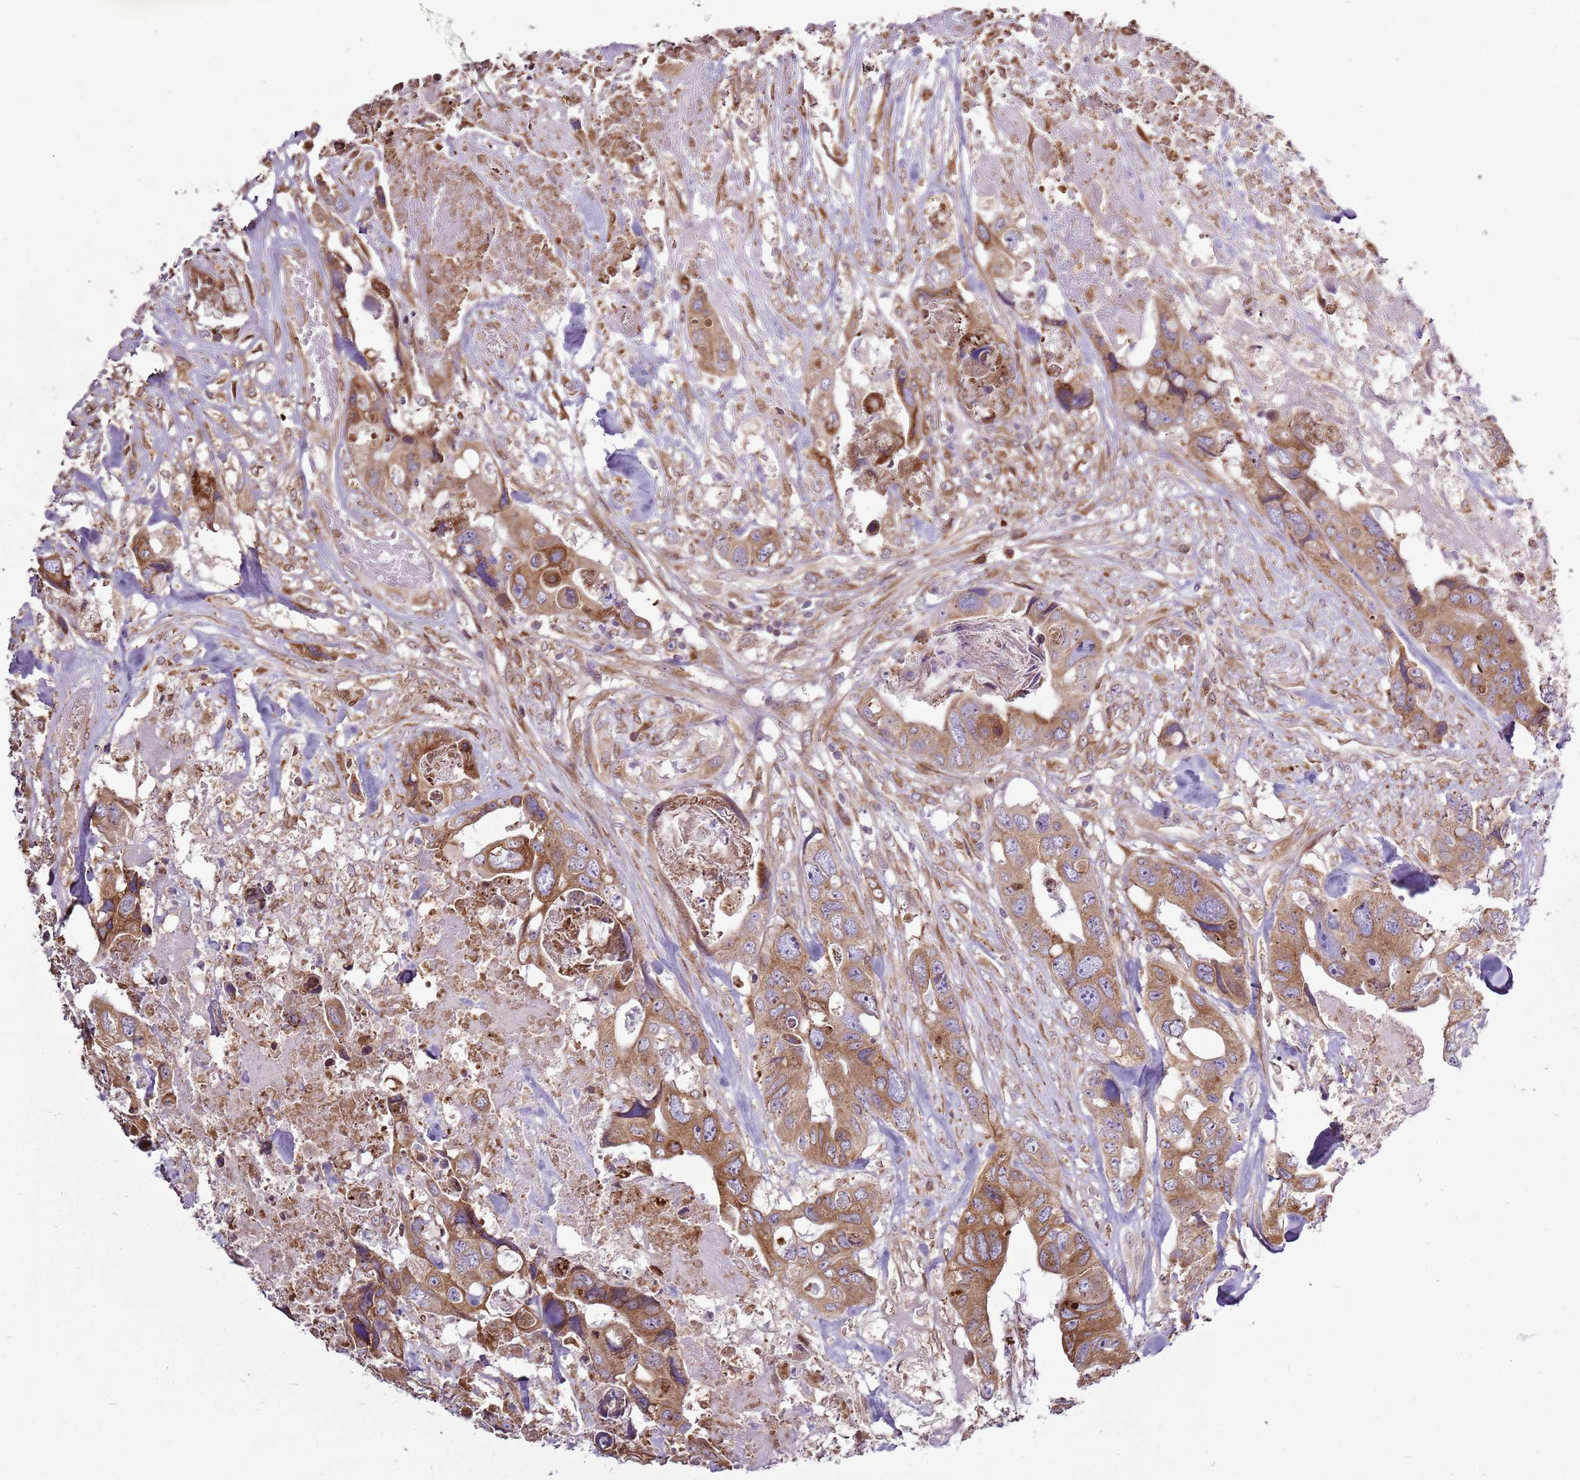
{"staining": {"intensity": "moderate", "quantity": ">75%", "location": "cytoplasmic/membranous"}, "tissue": "colorectal cancer", "cell_type": "Tumor cells", "image_type": "cancer", "snomed": [{"axis": "morphology", "description": "Adenocarcinoma, NOS"}, {"axis": "topography", "description": "Rectum"}], "caption": "A histopathology image showing moderate cytoplasmic/membranous expression in approximately >75% of tumor cells in colorectal adenocarcinoma, as visualized by brown immunohistochemical staining.", "gene": "TMED10", "patient": {"sex": "male", "age": 57}}